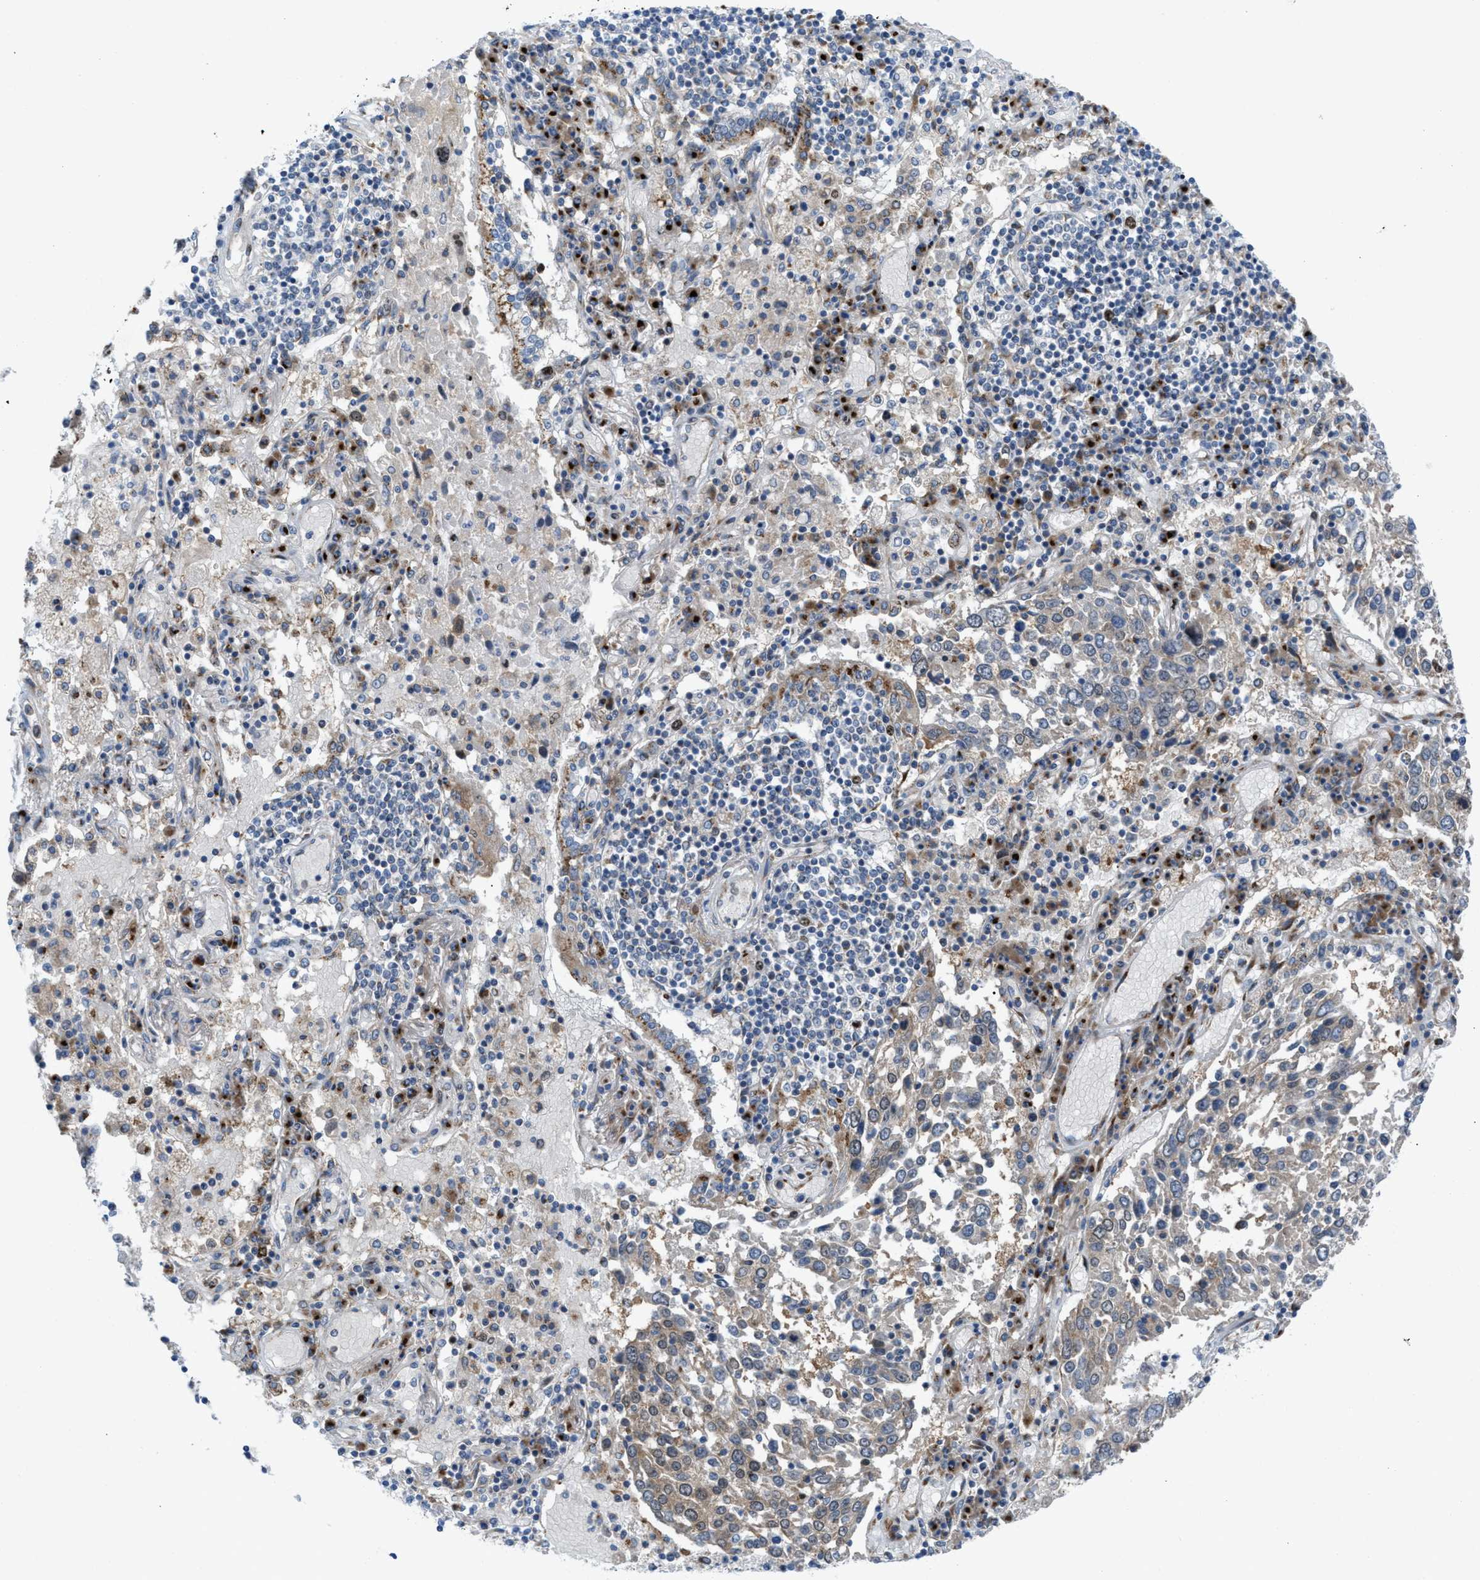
{"staining": {"intensity": "weak", "quantity": "25%-75%", "location": "nuclear"}, "tissue": "lung cancer", "cell_type": "Tumor cells", "image_type": "cancer", "snomed": [{"axis": "morphology", "description": "Squamous cell carcinoma, NOS"}, {"axis": "topography", "description": "Lung"}], "caption": "Immunohistochemical staining of human squamous cell carcinoma (lung) demonstrates low levels of weak nuclear positivity in about 25%-75% of tumor cells.", "gene": "SLC38A10", "patient": {"sex": "male", "age": 65}}